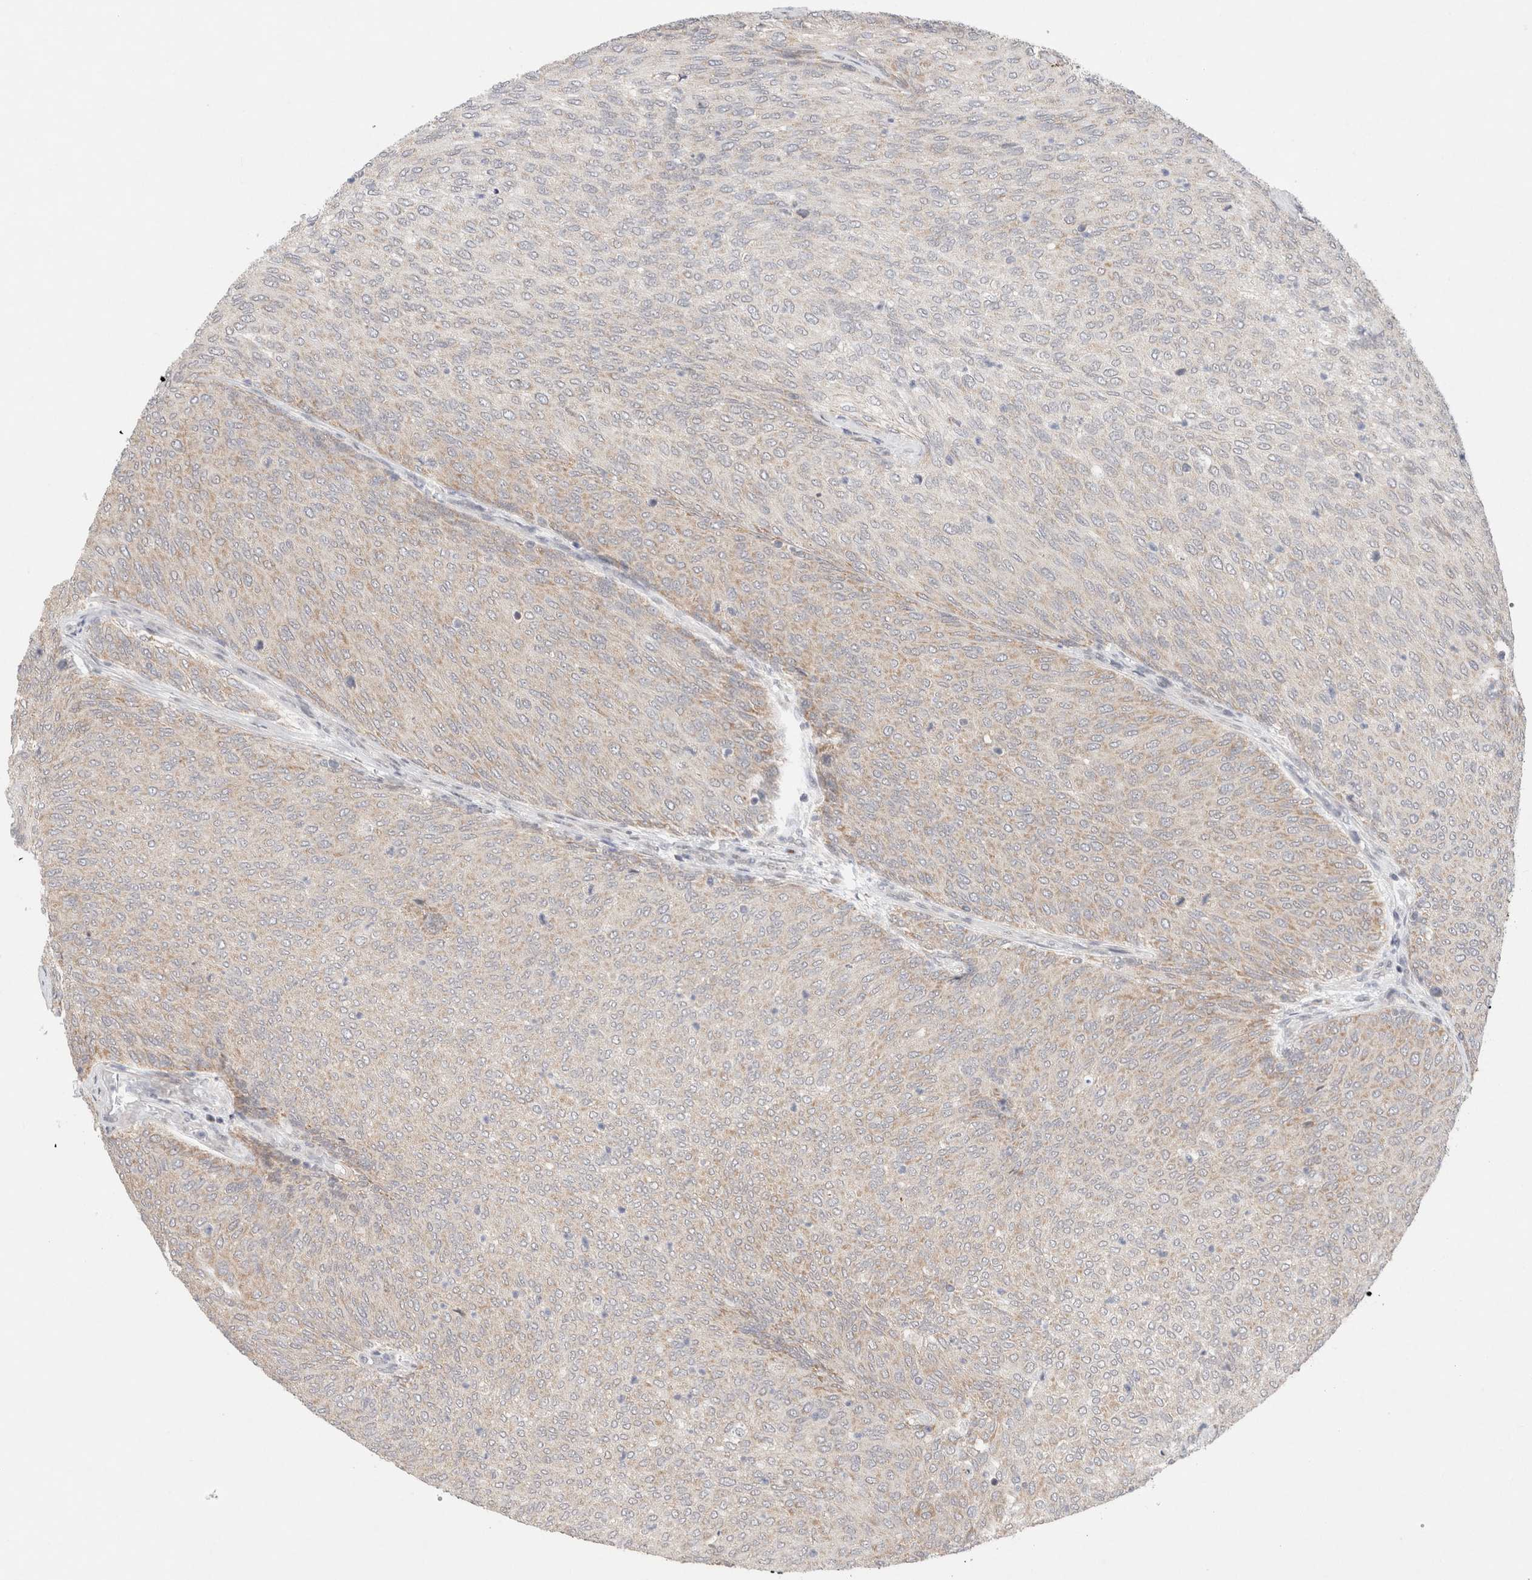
{"staining": {"intensity": "weak", "quantity": "<25%", "location": "cytoplasmic/membranous"}, "tissue": "urothelial cancer", "cell_type": "Tumor cells", "image_type": "cancer", "snomed": [{"axis": "morphology", "description": "Urothelial carcinoma, Low grade"}, {"axis": "topography", "description": "Urinary bladder"}], "caption": "A high-resolution histopathology image shows IHC staining of urothelial carcinoma (low-grade), which shows no significant positivity in tumor cells. (Brightfield microscopy of DAB (3,3'-diaminobenzidine) immunohistochemistry at high magnification).", "gene": "ERI3", "patient": {"sex": "female", "age": 79}}